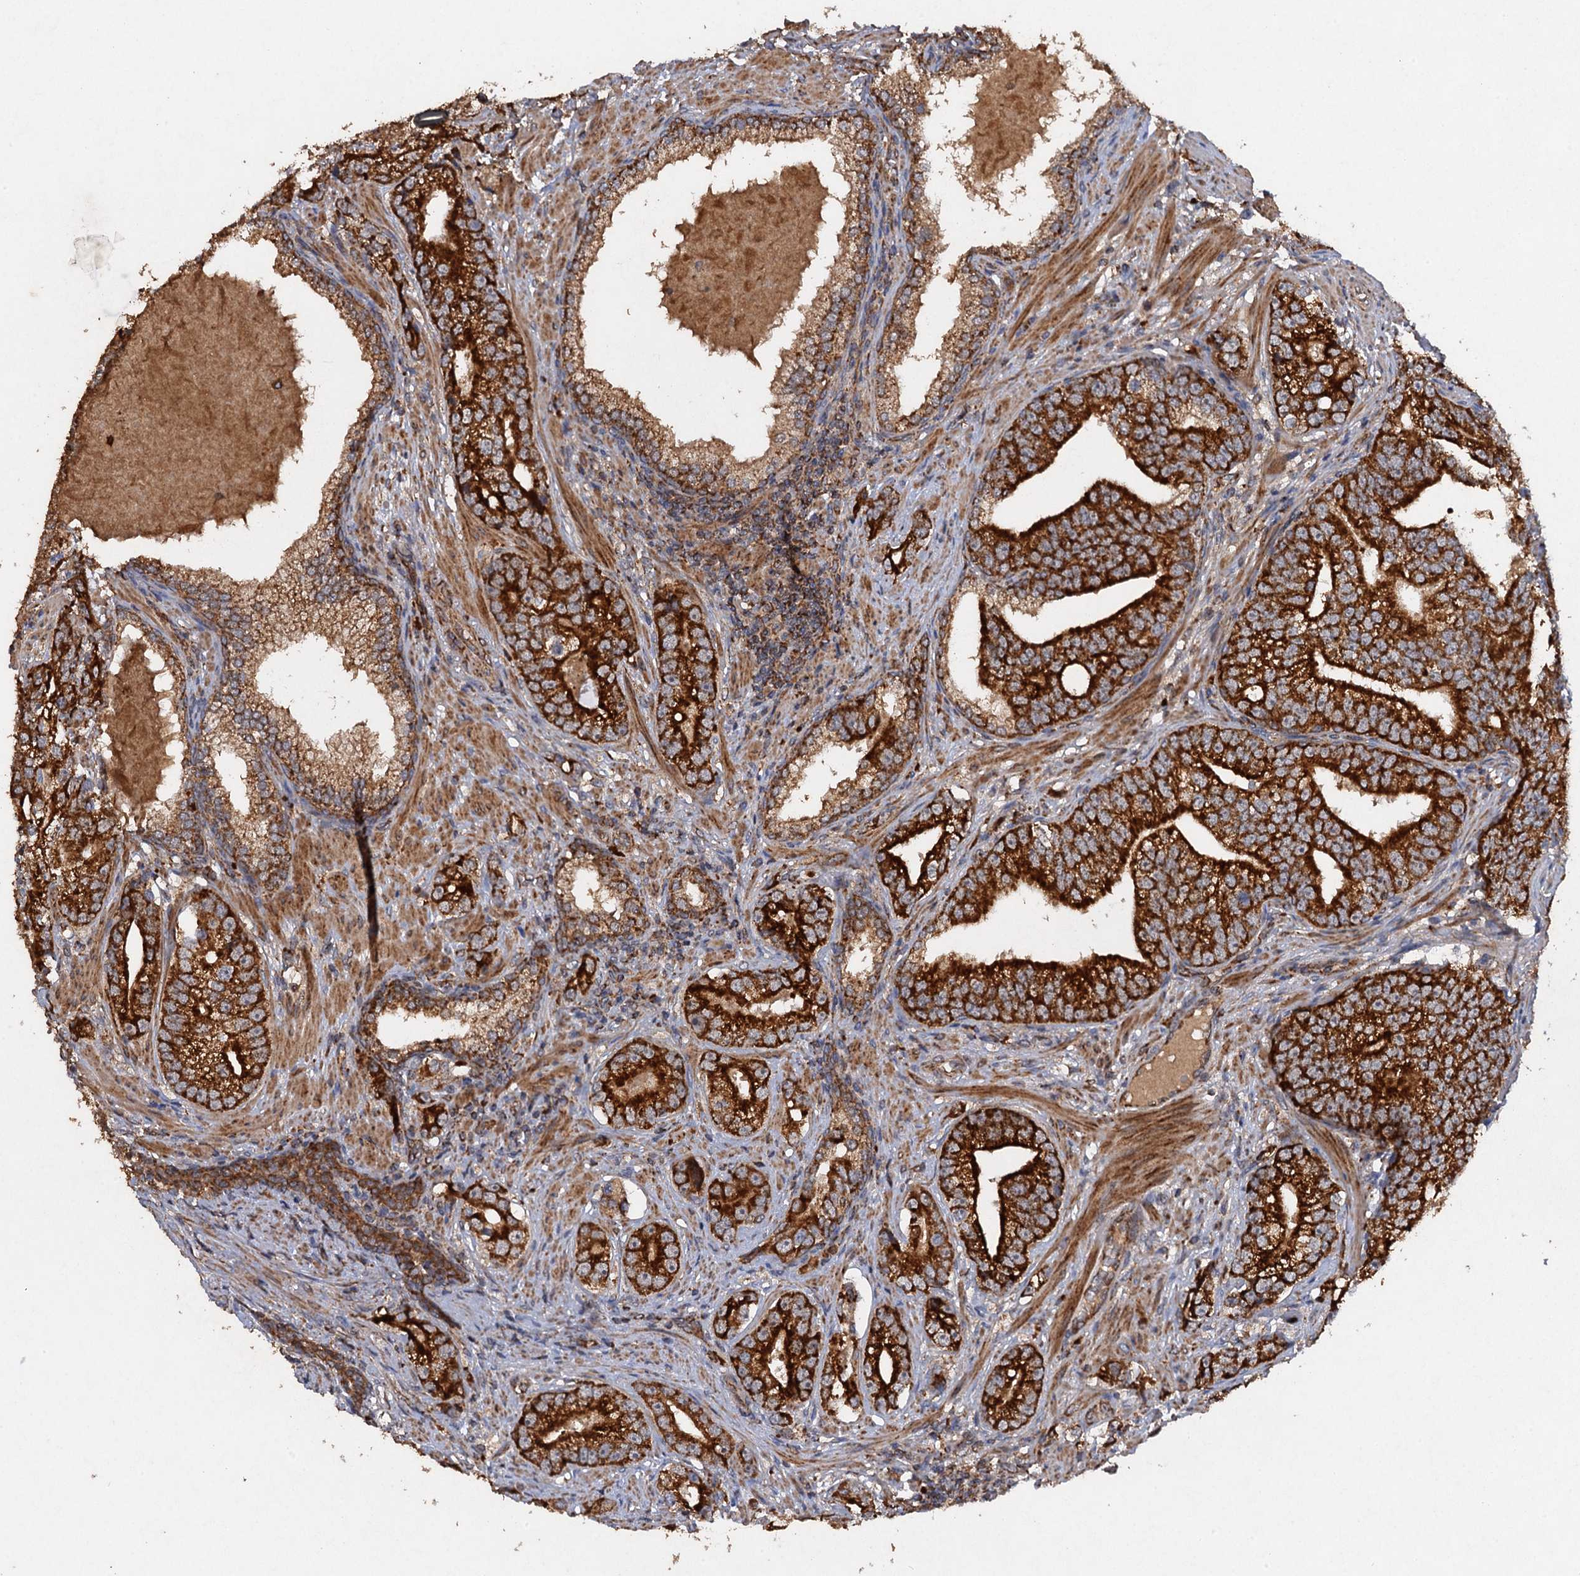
{"staining": {"intensity": "strong", "quantity": ">75%", "location": "cytoplasmic/membranous"}, "tissue": "prostate cancer", "cell_type": "Tumor cells", "image_type": "cancer", "snomed": [{"axis": "morphology", "description": "Adenocarcinoma, High grade"}, {"axis": "topography", "description": "Prostate"}], "caption": "Immunohistochemistry (IHC) (DAB (3,3'-diaminobenzidine)) staining of prostate adenocarcinoma (high-grade) exhibits strong cytoplasmic/membranous protein positivity in about >75% of tumor cells.", "gene": "NDUFA13", "patient": {"sex": "male", "age": 75}}